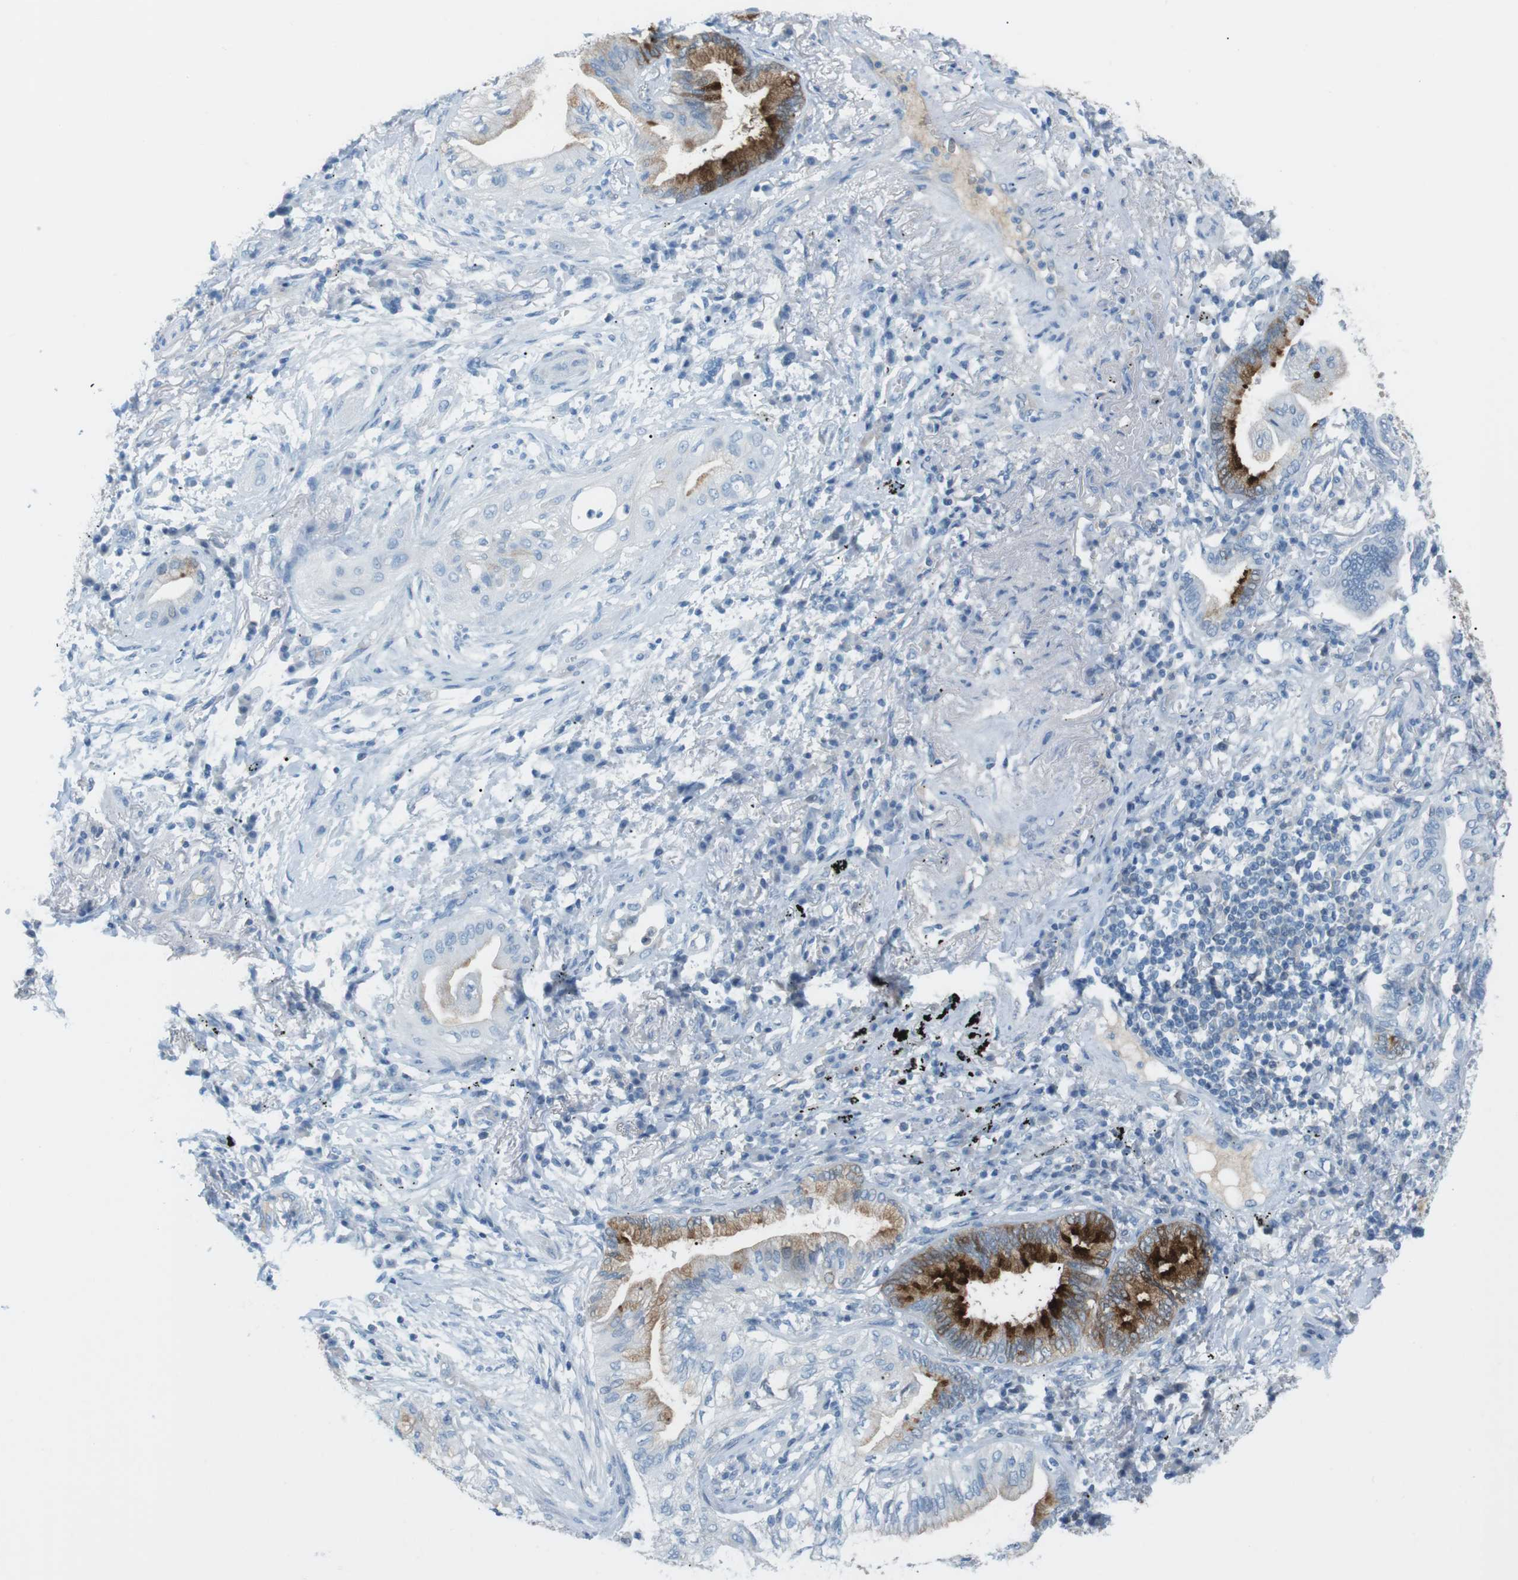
{"staining": {"intensity": "negative", "quantity": "none", "location": "none"}, "tissue": "lung cancer", "cell_type": "Tumor cells", "image_type": "cancer", "snomed": [{"axis": "morphology", "description": "Normal tissue, NOS"}, {"axis": "morphology", "description": "Adenocarcinoma, NOS"}, {"axis": "topography", "description": "Bronchus"}, {"axis": "topography", "description": "Lung"}], "caption": "IHC image of lung cancer (adenocarcinoma) stained for a protein (brown), which shows no positivity in tumor cells. The staining is performed using DAB (3,3'-diaminobenzidine) brown chromogen with nuclei counter-stained in using hematoxylin.", "gene": "AZGP1", "patient": {"sex": "female", "age": 70}}